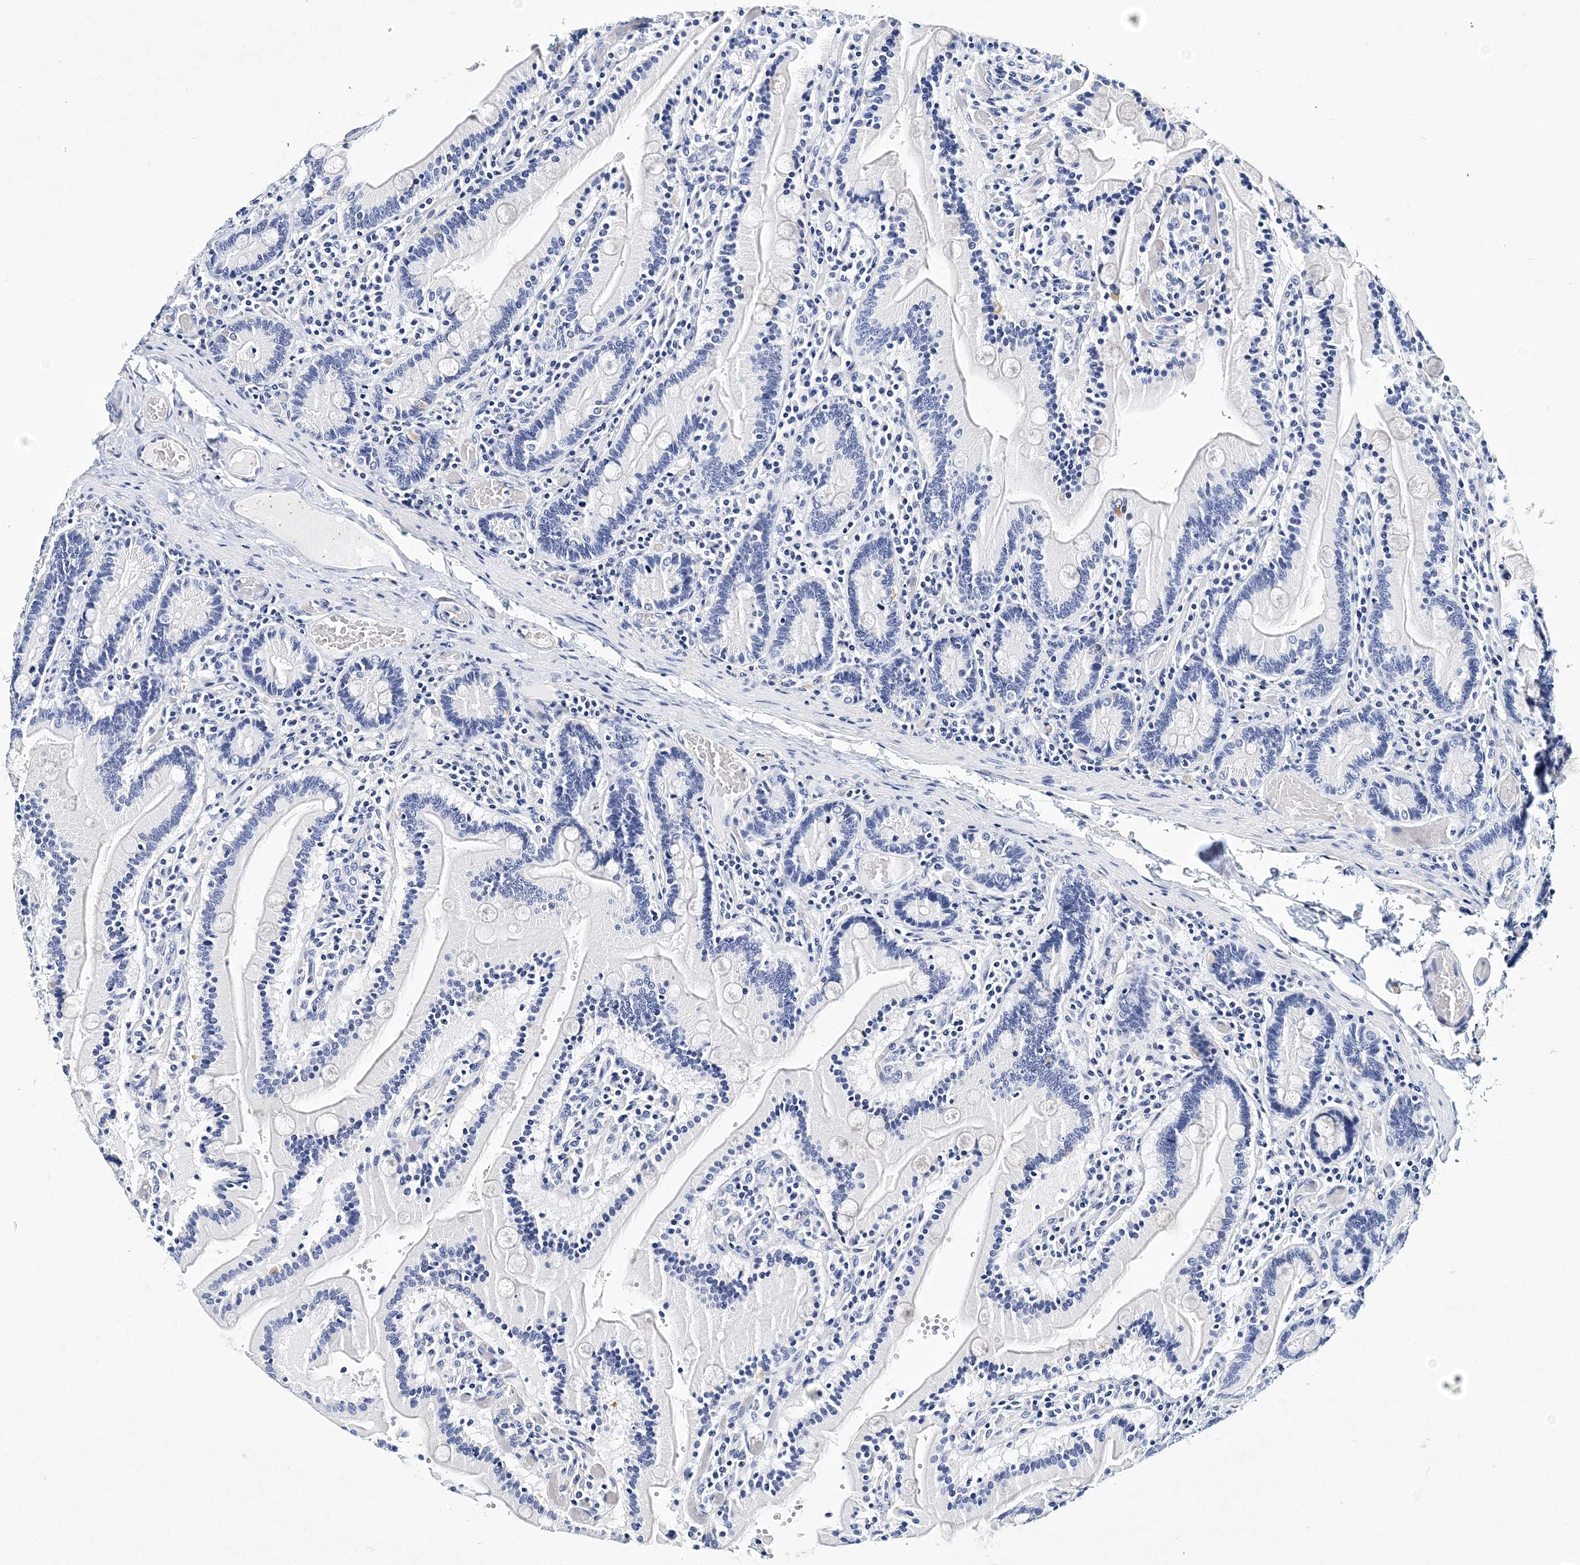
{"staining": {"intensity": "negative", "quantity": "none", "location": "none"}, "tissue": "duodenum", "cell_type": "Glandular cells", "image_type": "normal", "snomed": [{"axis": "morphology", "description": "Normal tissue, NOS"}, {"axis": "topography", "description": "Duodenum"}], "caption": "The immunohistochemistry (IHC) photomicrograph has no significant expression in glandular cells of duodenum.", "gene": "ITGA2B", "patient": {"sex": "female", "age": 62}}